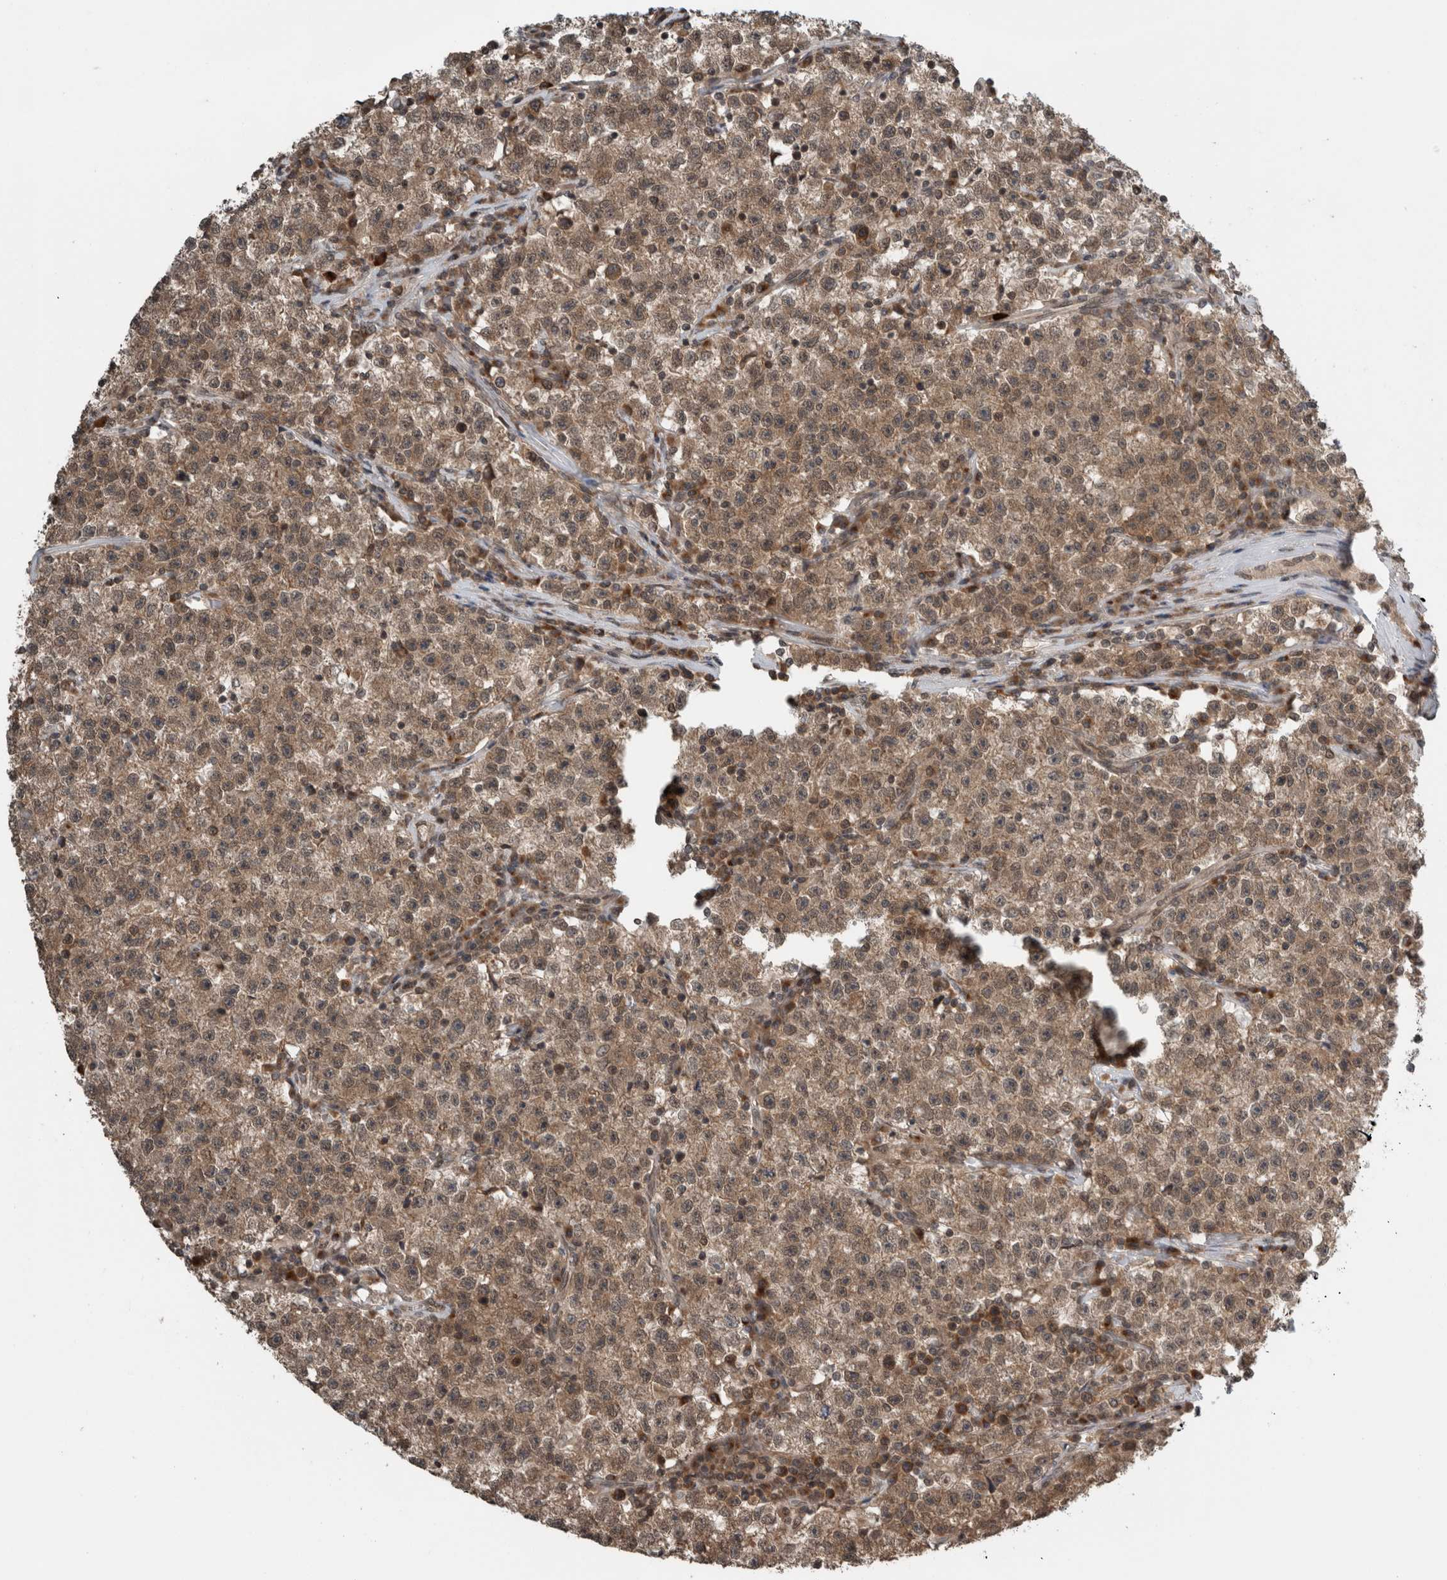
{"staining": {"intensity": "weak", "quantity": ">75%", "location": "cytoplasmic/membranous"}, "tissue": "testis cancer", "cell_type": "Tumor cells", "image_type": "cancer", "snomed": [{"axis": "morphology", "description": "Seminoma, NOS"}, {"axis": "topography", "description": "Testis"}], "caption": "High-power microscopy captured an immunohistochemistry (IHC) histopathology image of testis cancer, revealing weak cytoplasmic/membranous expression in about >75% of tumor cells. Nuclei are stained in blue.", "gene": "SPAG7", "patient": {"sex": "male", "age": 22}}